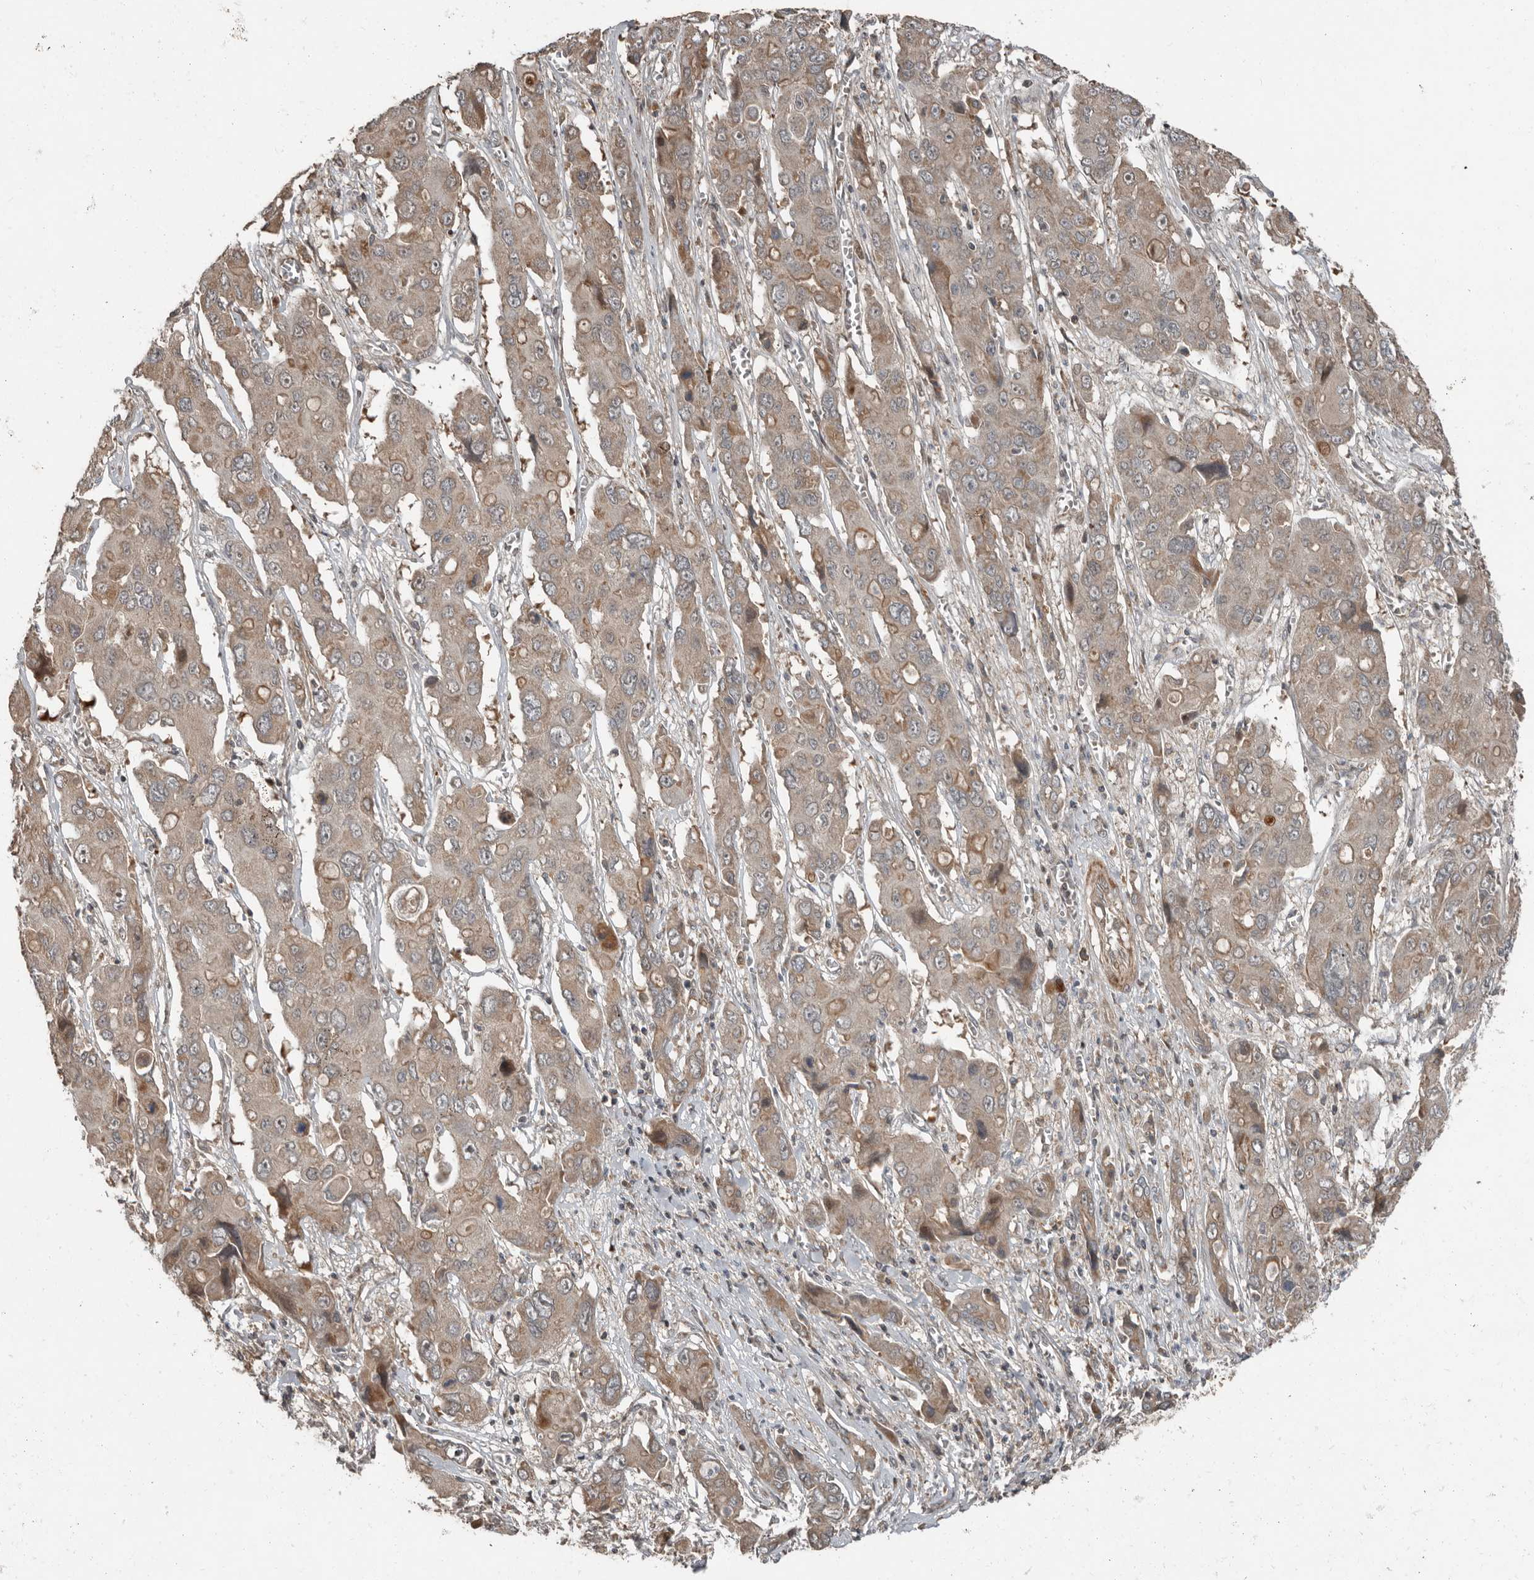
{"staining": {"intensity": "weak", "quantity": ">75%", "location": "cytoplasmic/membranous"}, "tissue": "liver cancer", "cell_type": "Tumor cells", "image_type": "cancer", "snomed": [{"axis": "morphology", "description": "Cholangiocarcinoma"}, {"axis": "topography", "description": "Liver"}], "caption": "Immunohistochemical staining of human liver cancer shows low levels of weak cytoplasmic/membranous expression in about >75% of tumor cells.", "gene": "SLC6A7", "patient": {"sex": "male", "age": 67}}